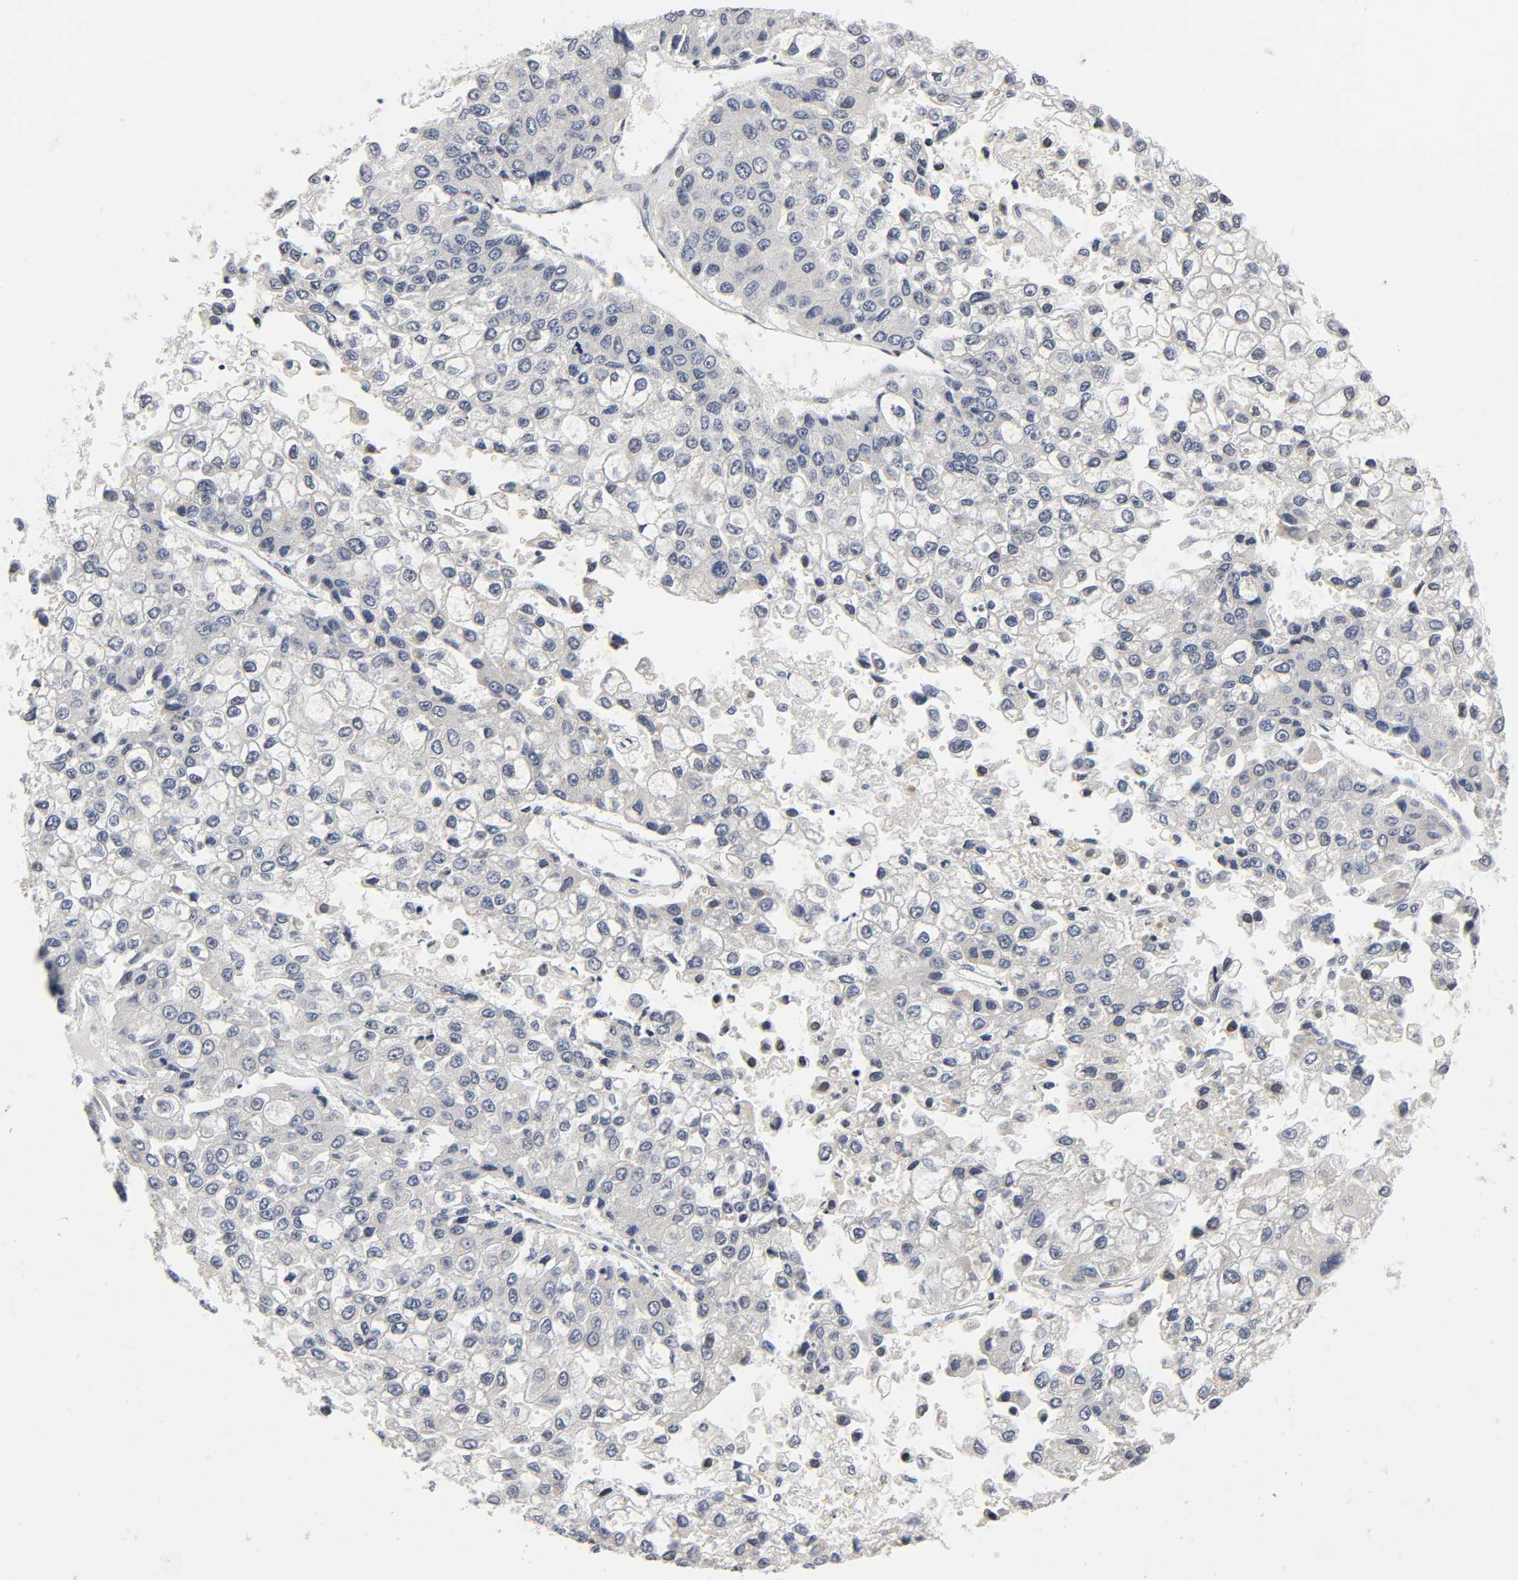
{"staining": {"intensity": "negative", "quantity": "none", "location": "none"}, "tissue": "liver cancer", "cell_type": "Tumor cells", "image_type": "cancer", "snomed": [{"axis": "morphology", "description": "Carcinoma, Hepatocellular, NOS"}, {"axis": "topography", "description": "Liver"}], "caption": "A high-resolution image shows immunohistochemistry staining of liver cancer, which demonstrates no significant expression in tumor cells. (Brightfield microscopy of DAB immunohistochemistry at high magnification).", "gene": "KAT2B", "patient": {"sex": "female", "age": 66}}